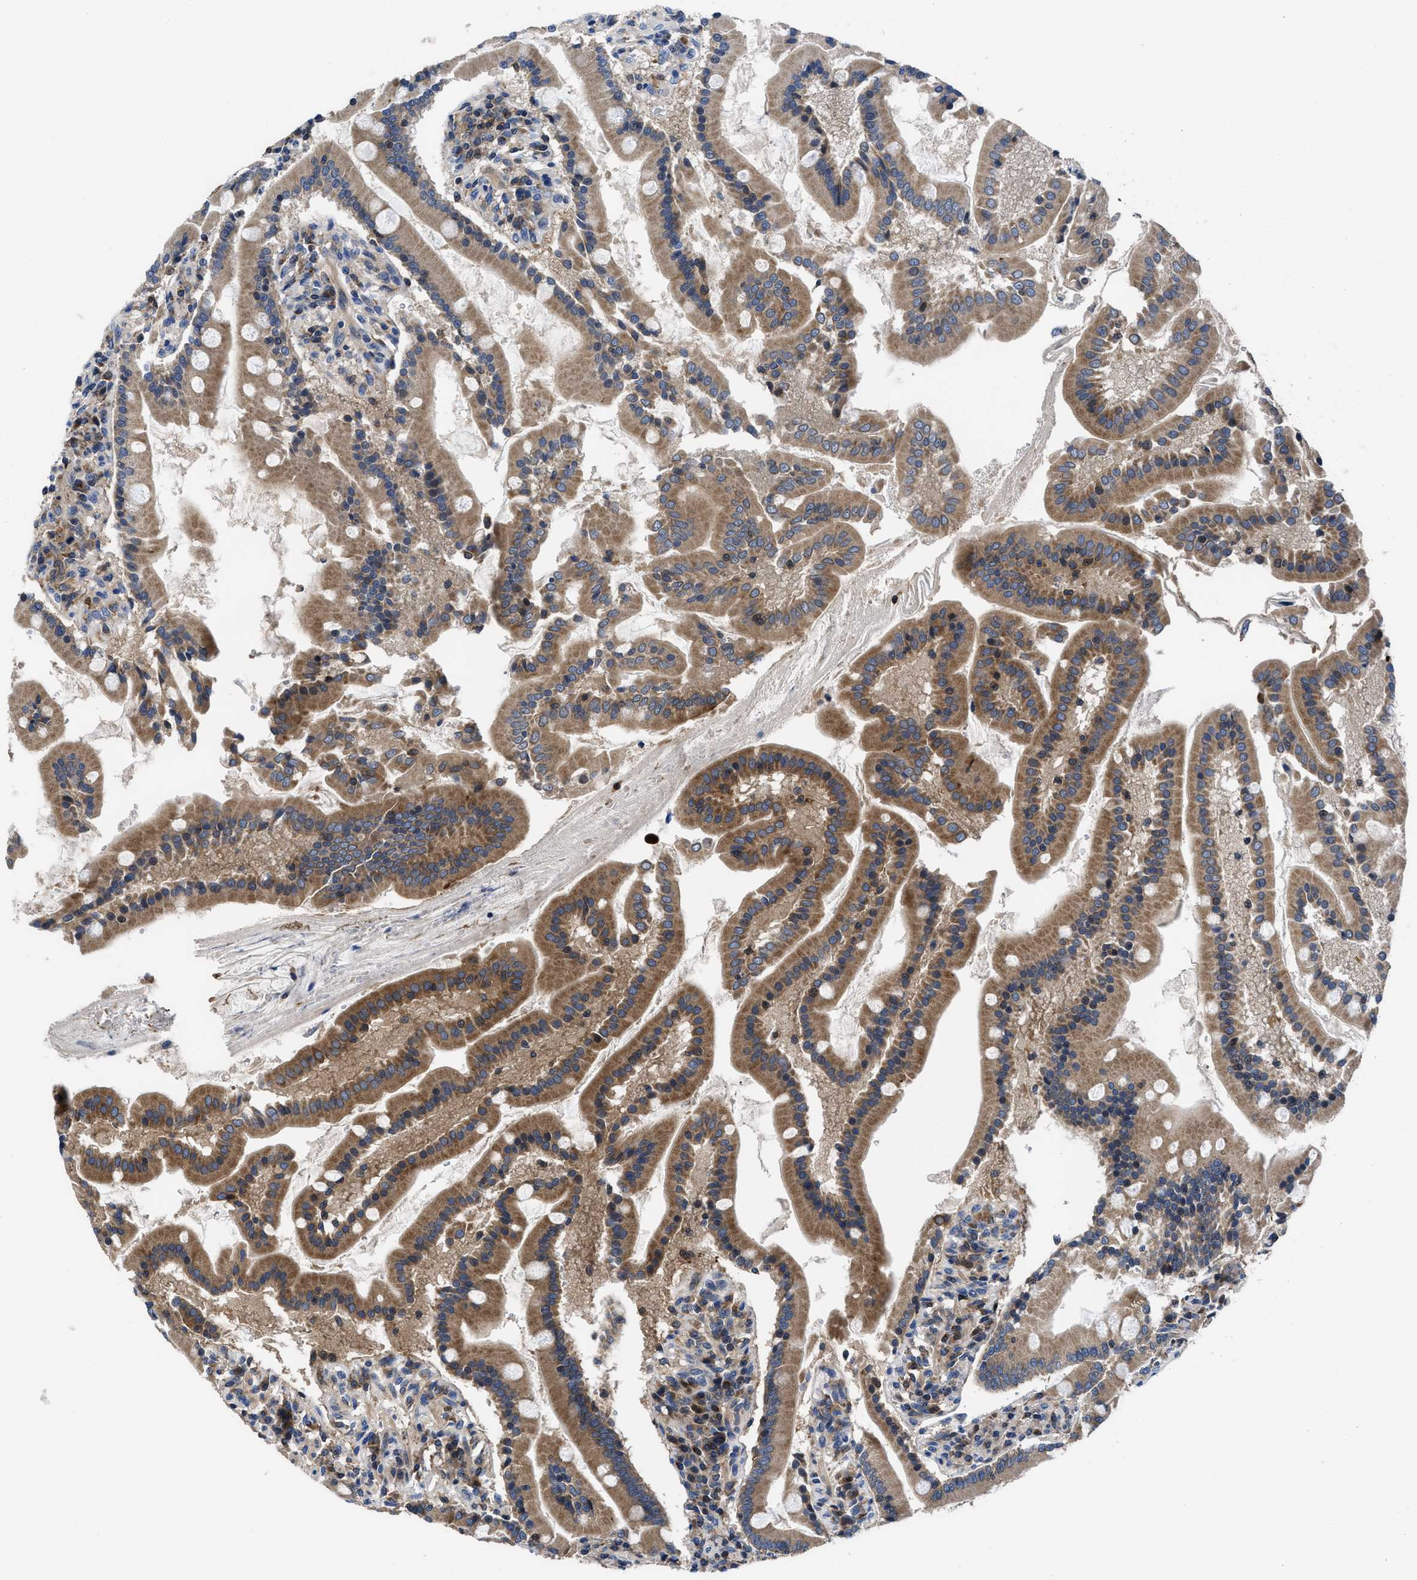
{"staining": {"intensity": "strong", "quantity": ">75%", "location": "cytoplasmic/membranous"}, "tissue": "duodenum", "cell_type": "Glandular cells", "image_type": "normal", "snomed": [{"axis": "morphology", "description": "Normal tissue, NOS"}, {"axis": "topography", "description": "Duodenum"}], "caption": "An image of duodenum stained for a protein shows strong cytoplasmic/membranous brown staining in glandular cells.", "gene": "YBEY", "patient": {"sex": "male", "age": 50}}